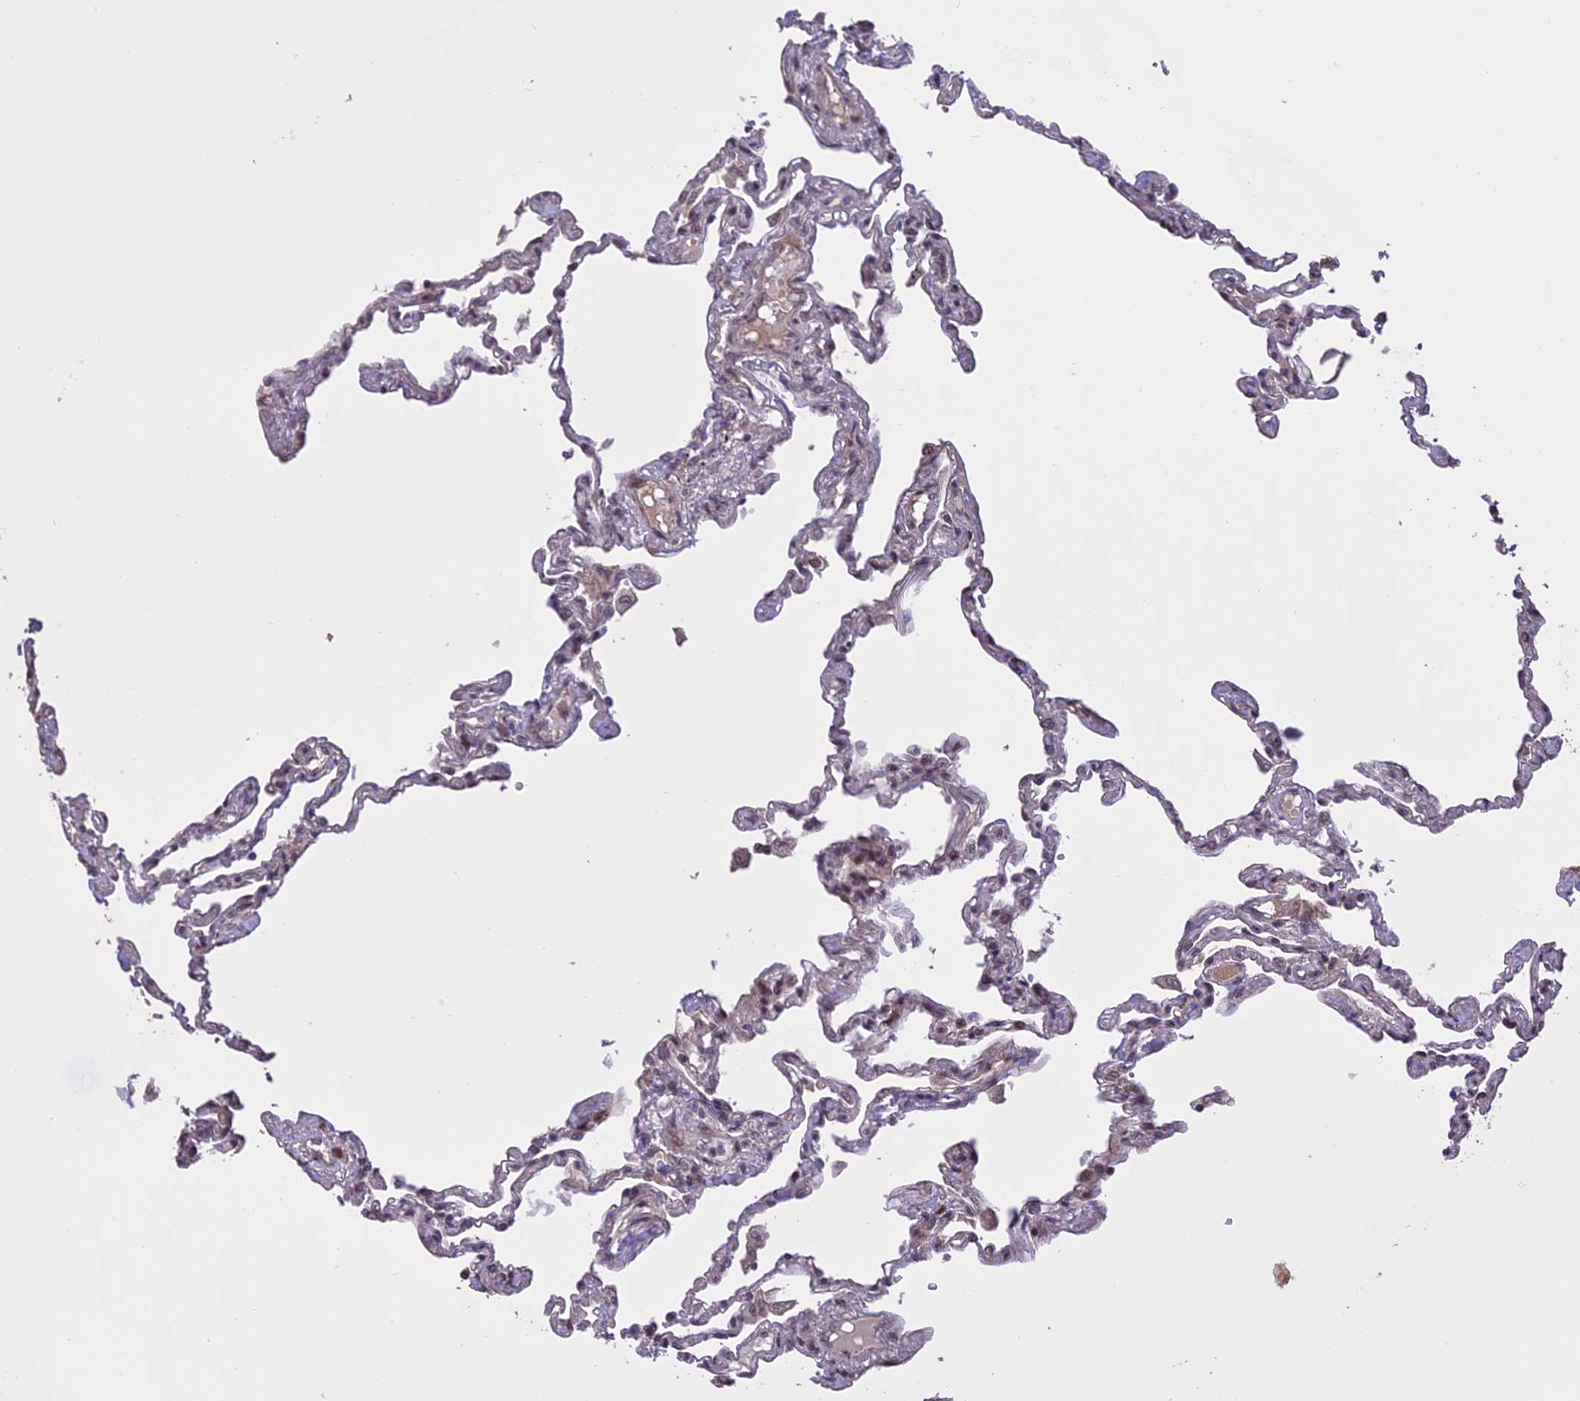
{"staining": {"intensity": "moderate", "quantity": "<25%", "location": "nuclear"}, "tissue": "lung", "cell_type": "Alveolar cells", "image_type": "normal", "snomed": [{"axis": "morphology", "description": "Normal tissue, NOS"}, {"axis": "topography", "description": "Lung"}], "caption": "A histopathology image of human lung stained for a protein exhibits moderate nuclear brown staining in alveolar cells.", "gene": "PRELID2", "patient": {"sex": "female", "age": 67}}